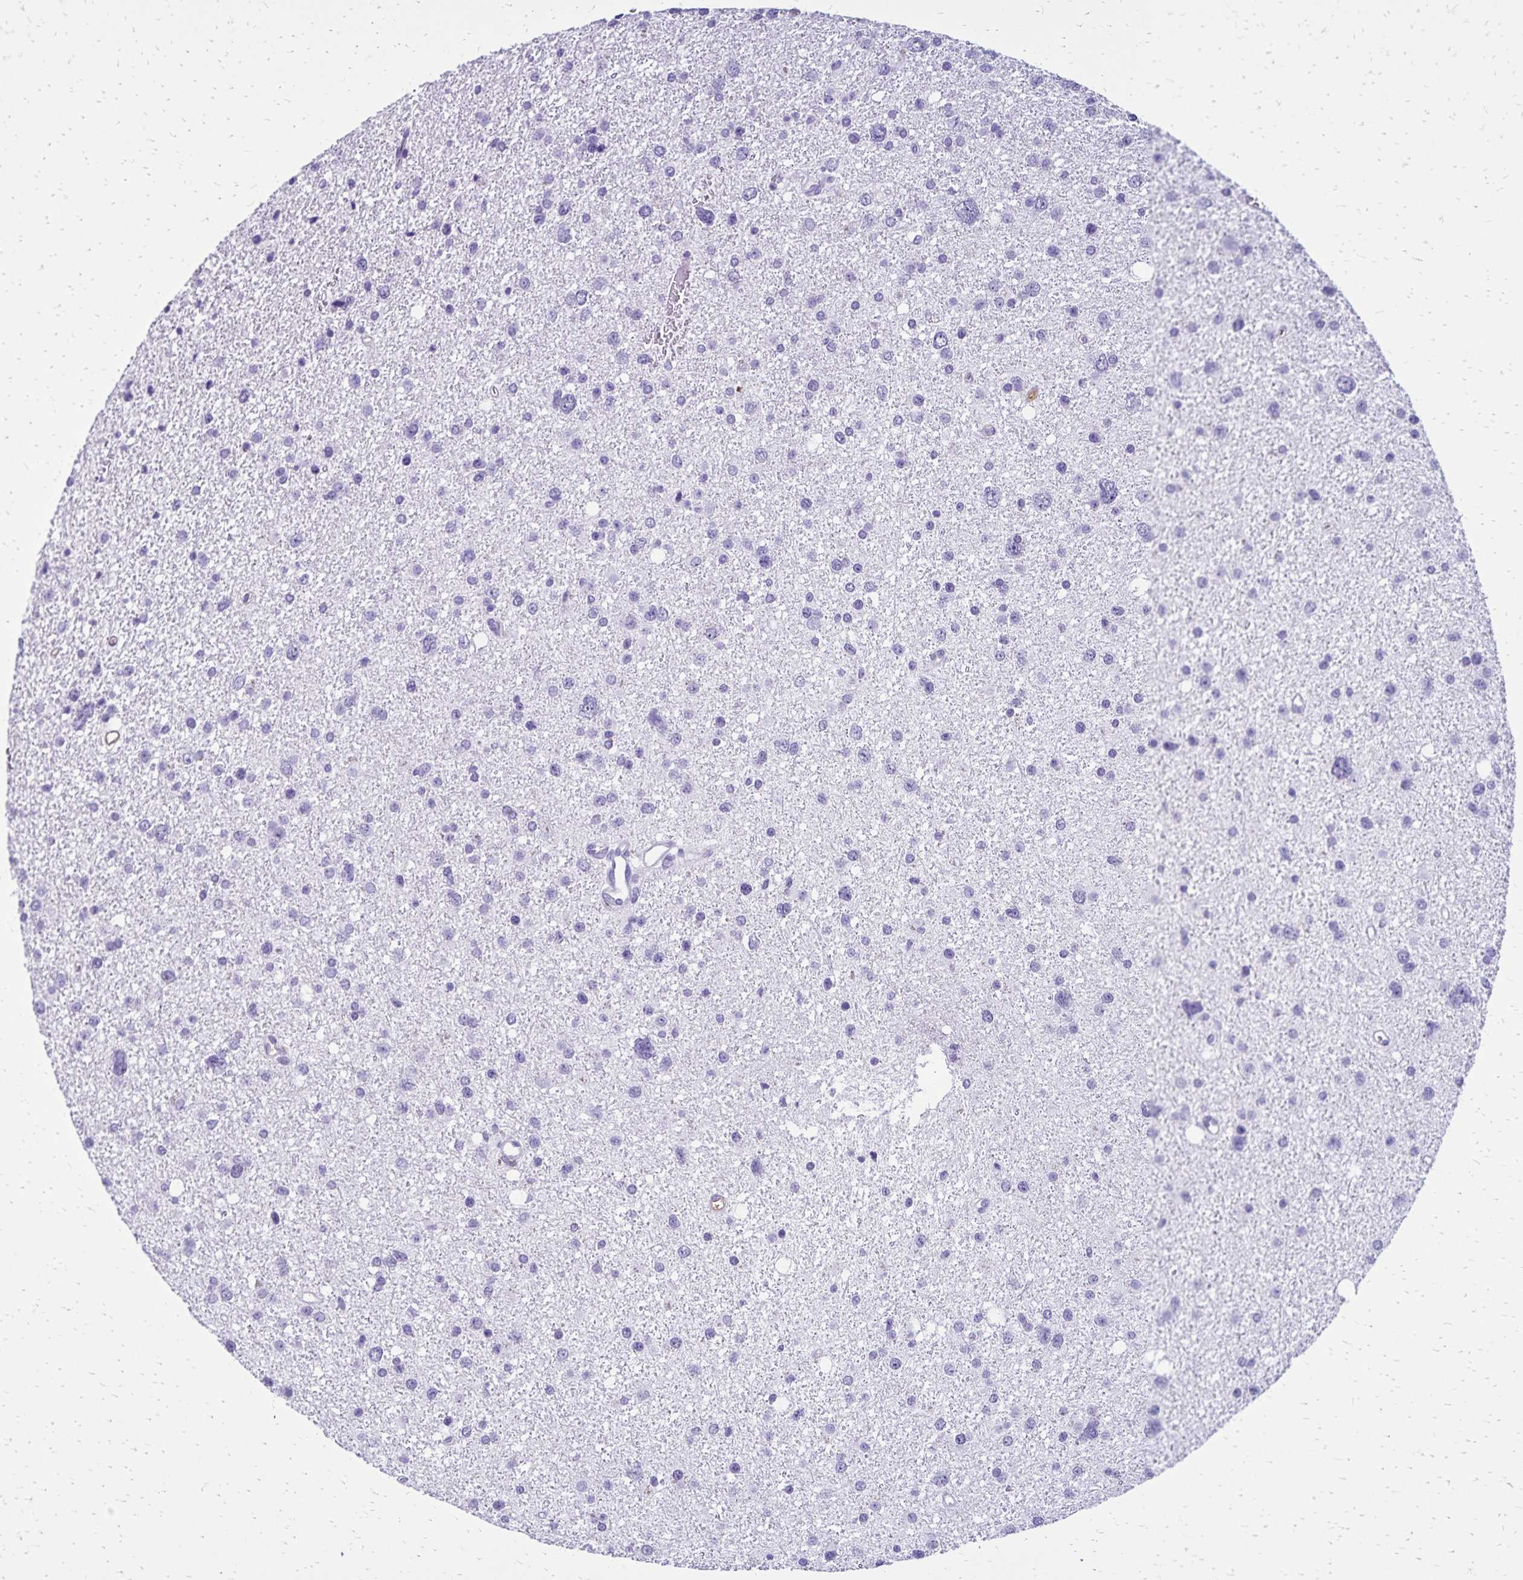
{"staining": {"intensity": "negative", "quantity": "none", "location": "none"}, "tissue": "glioma", "cell_type": "Tumor cells", "image_type": "cancer", "snomed": [{"axis": "morphology", "description": "Glioma, malignant, Low grade"}, {"axis": "topography", "description": "Brain"}], "caption": "A micrograph of human malignant low-grade glioma is negative for staining in tumor cells.", "gene": "CD27", "patient": {"sex": "female", "age": 55}}